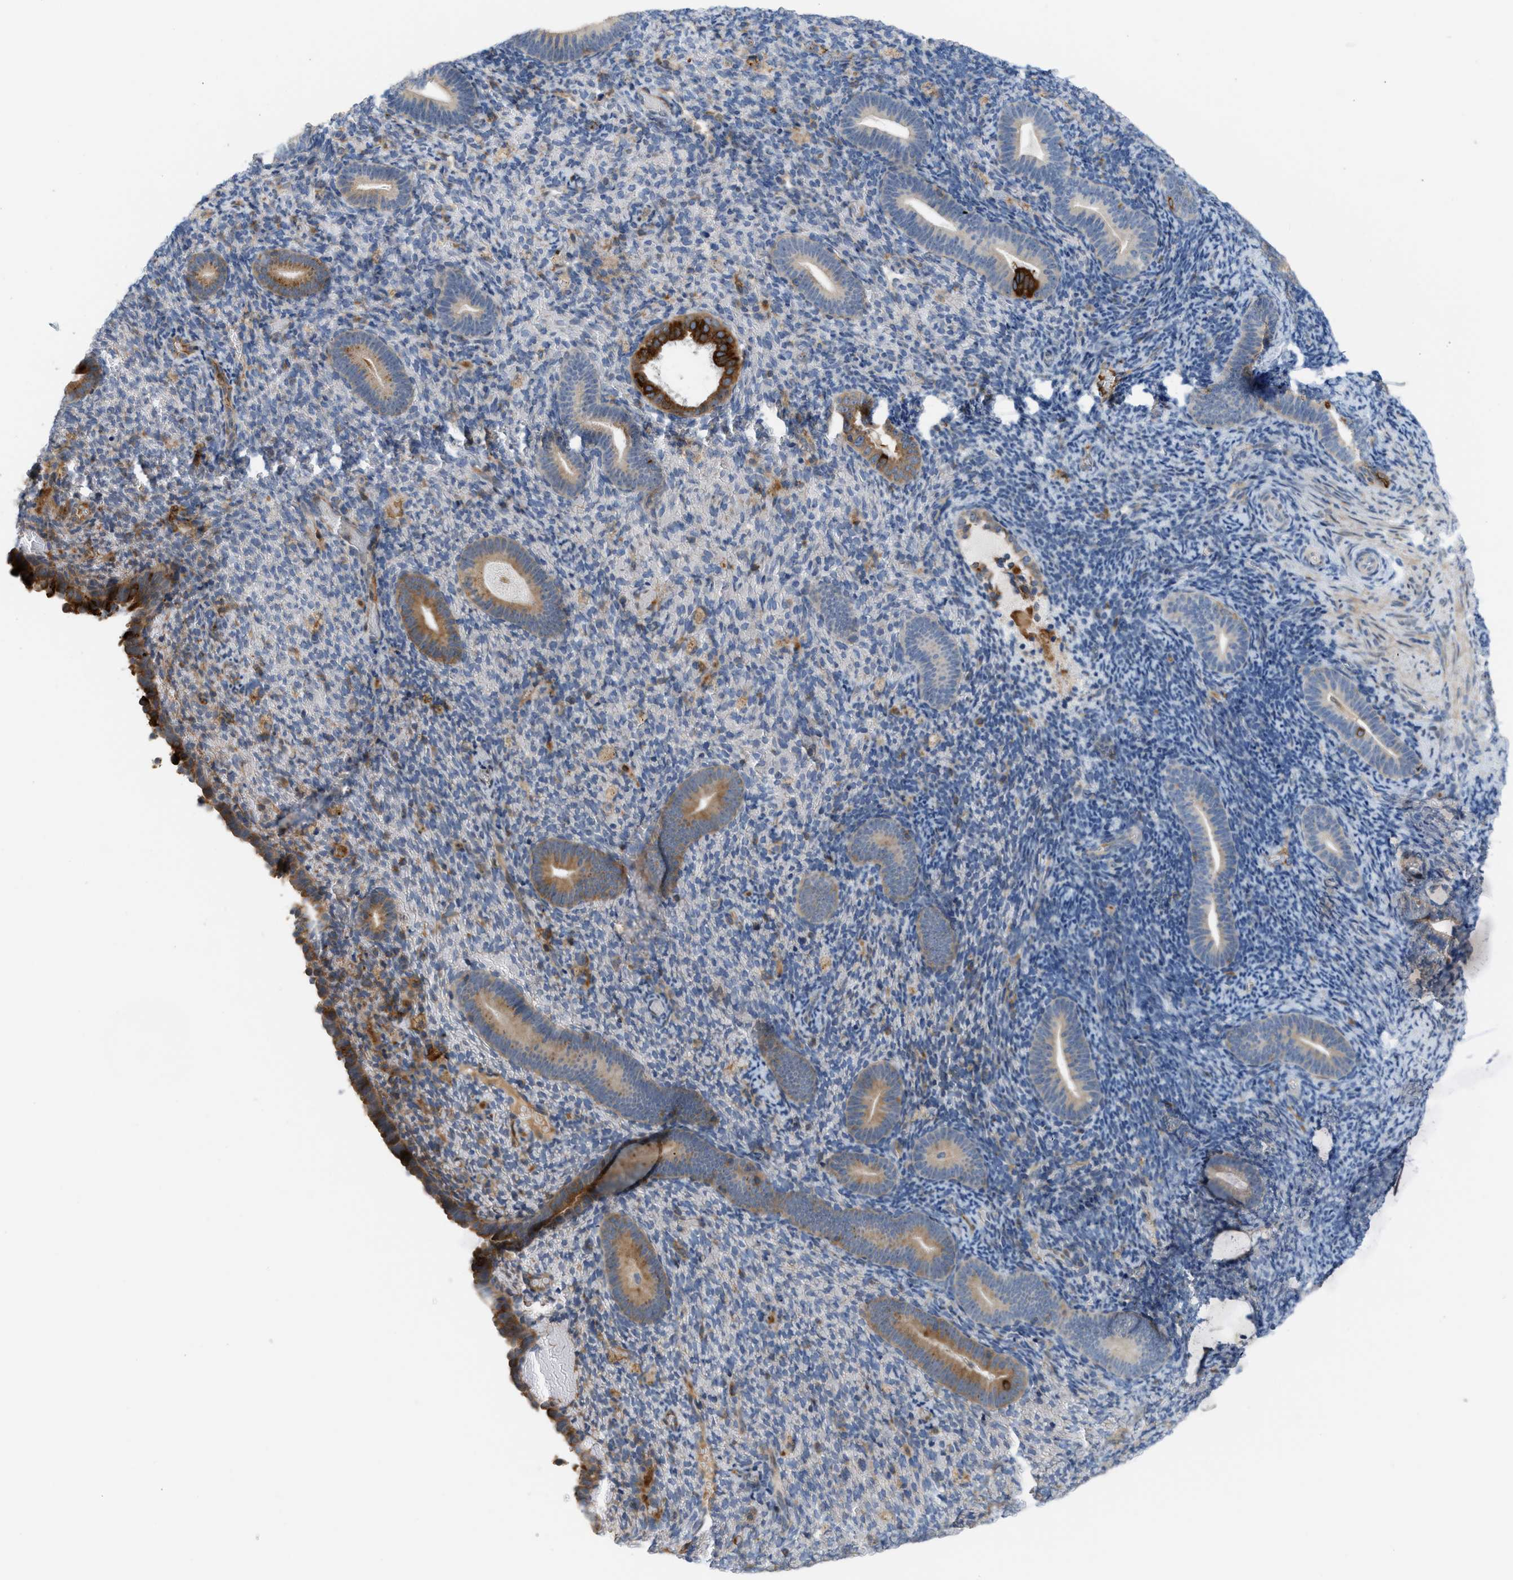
{"staining": {"intensity": "negative", "quantity": "none", "location": "none"}, "tissue": "endometrium", "cell_type": "Cells in endometrial stroma", "image_type": "normal", "snomed": [{"axis": "morphology", "description": "Normal tissue, NOS"}, {"axis": "topography", "description": "Endometrium"}], "caption": "Endometrium stained for a protein using immunohistochemistry (IHC) shows no expression cells in endometrial stroma.", "gene": "DIPK1A", "patient": {"sex": "female", "age": 51}}